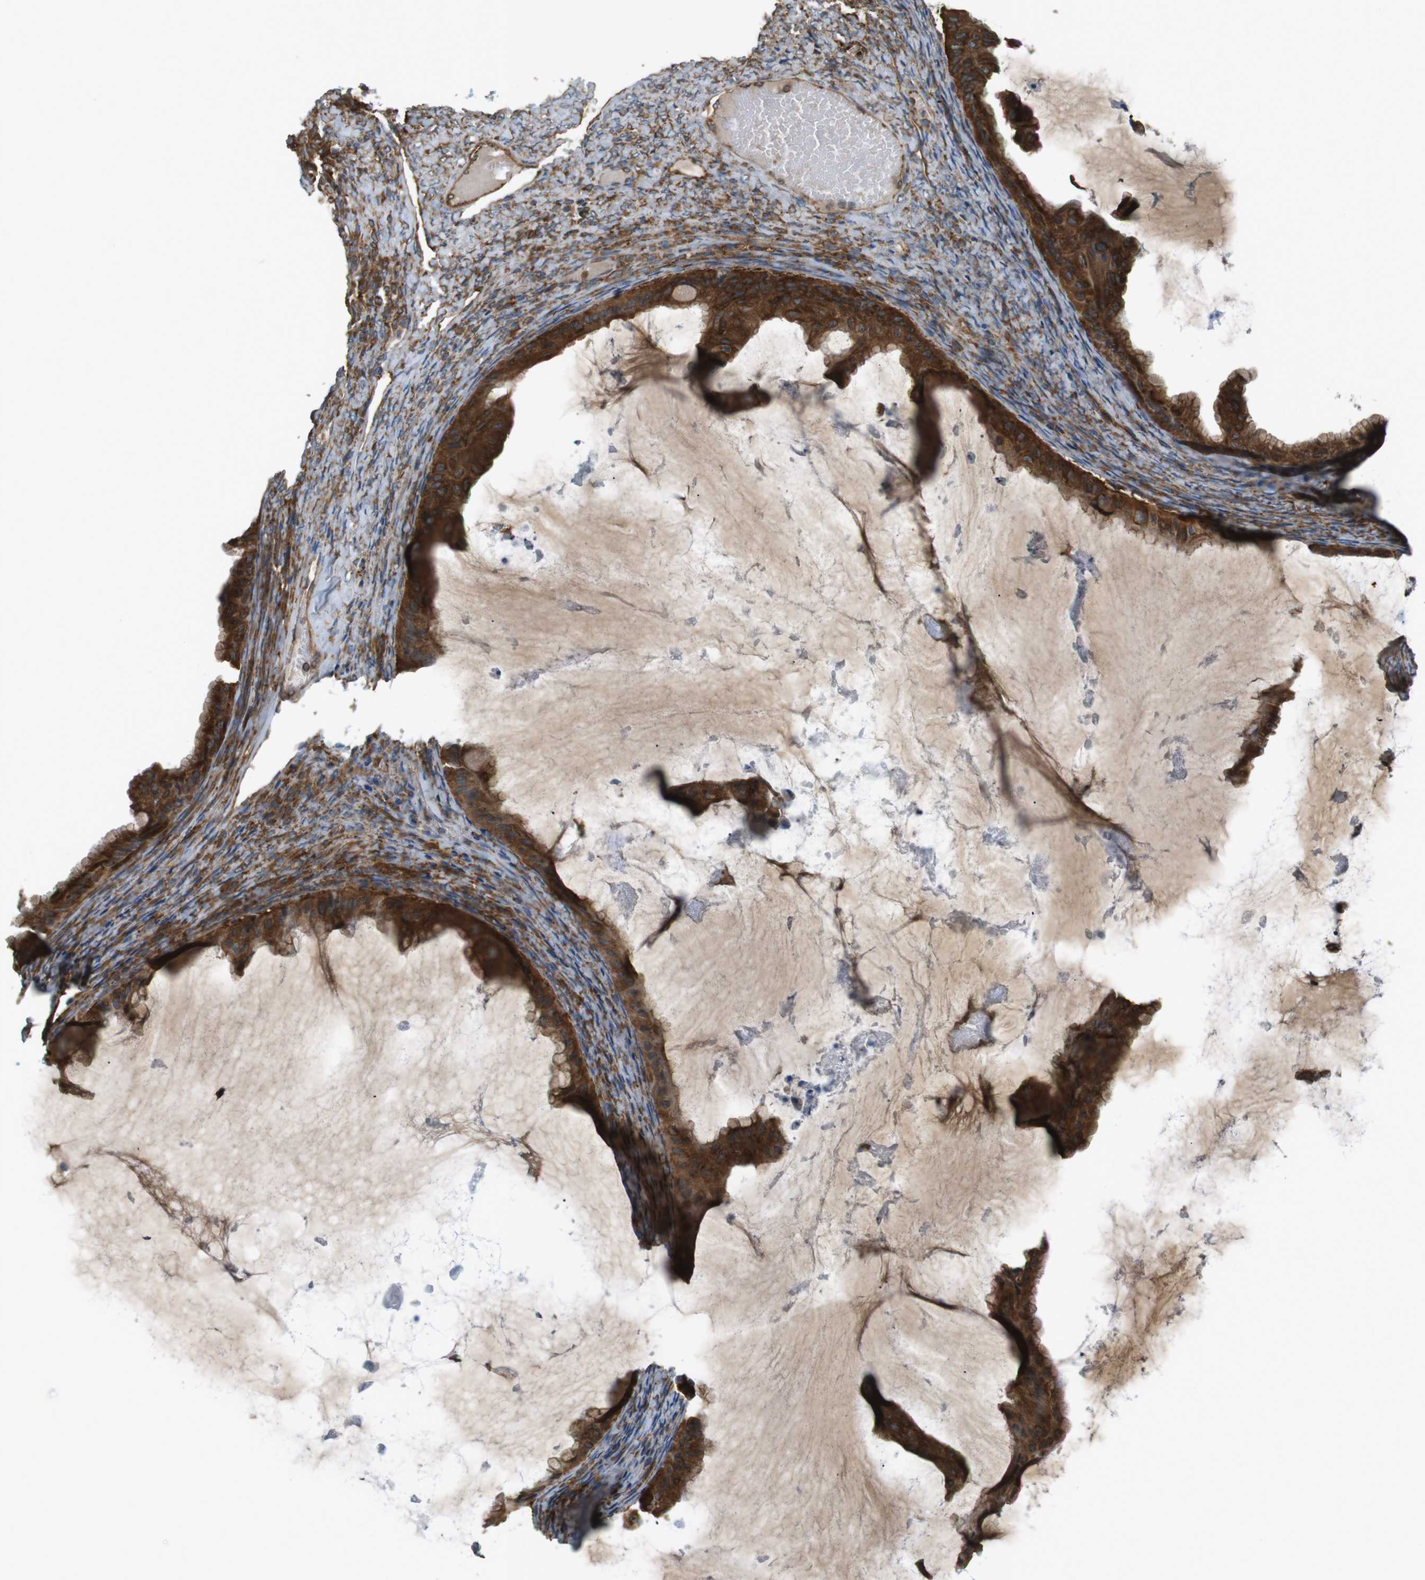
{"staining": {"intensity": "strong", "quantity": ">75%", "location": "cytoplasmic/membranous"}, "tissue": "ovarian cancer", "cell_type": "Tumor cells", "image_type": "cancer", "snomed": [{"axis": "morphology", "description": "Cystadenocarcinoma, mucinous, NOS"}, {"axis": "topography", "description": "Ovary"}], "caption": "High-power microscopy captured an immunohistochemistry (IHC) image of ovarian cancer (mucinous cystadenocarcinoma), revealing strong cytoplasmic/membranous staining in about >75% of tumor cells.", "gene": "TSC1", "patient": {"sex": "female", "age": 61}}